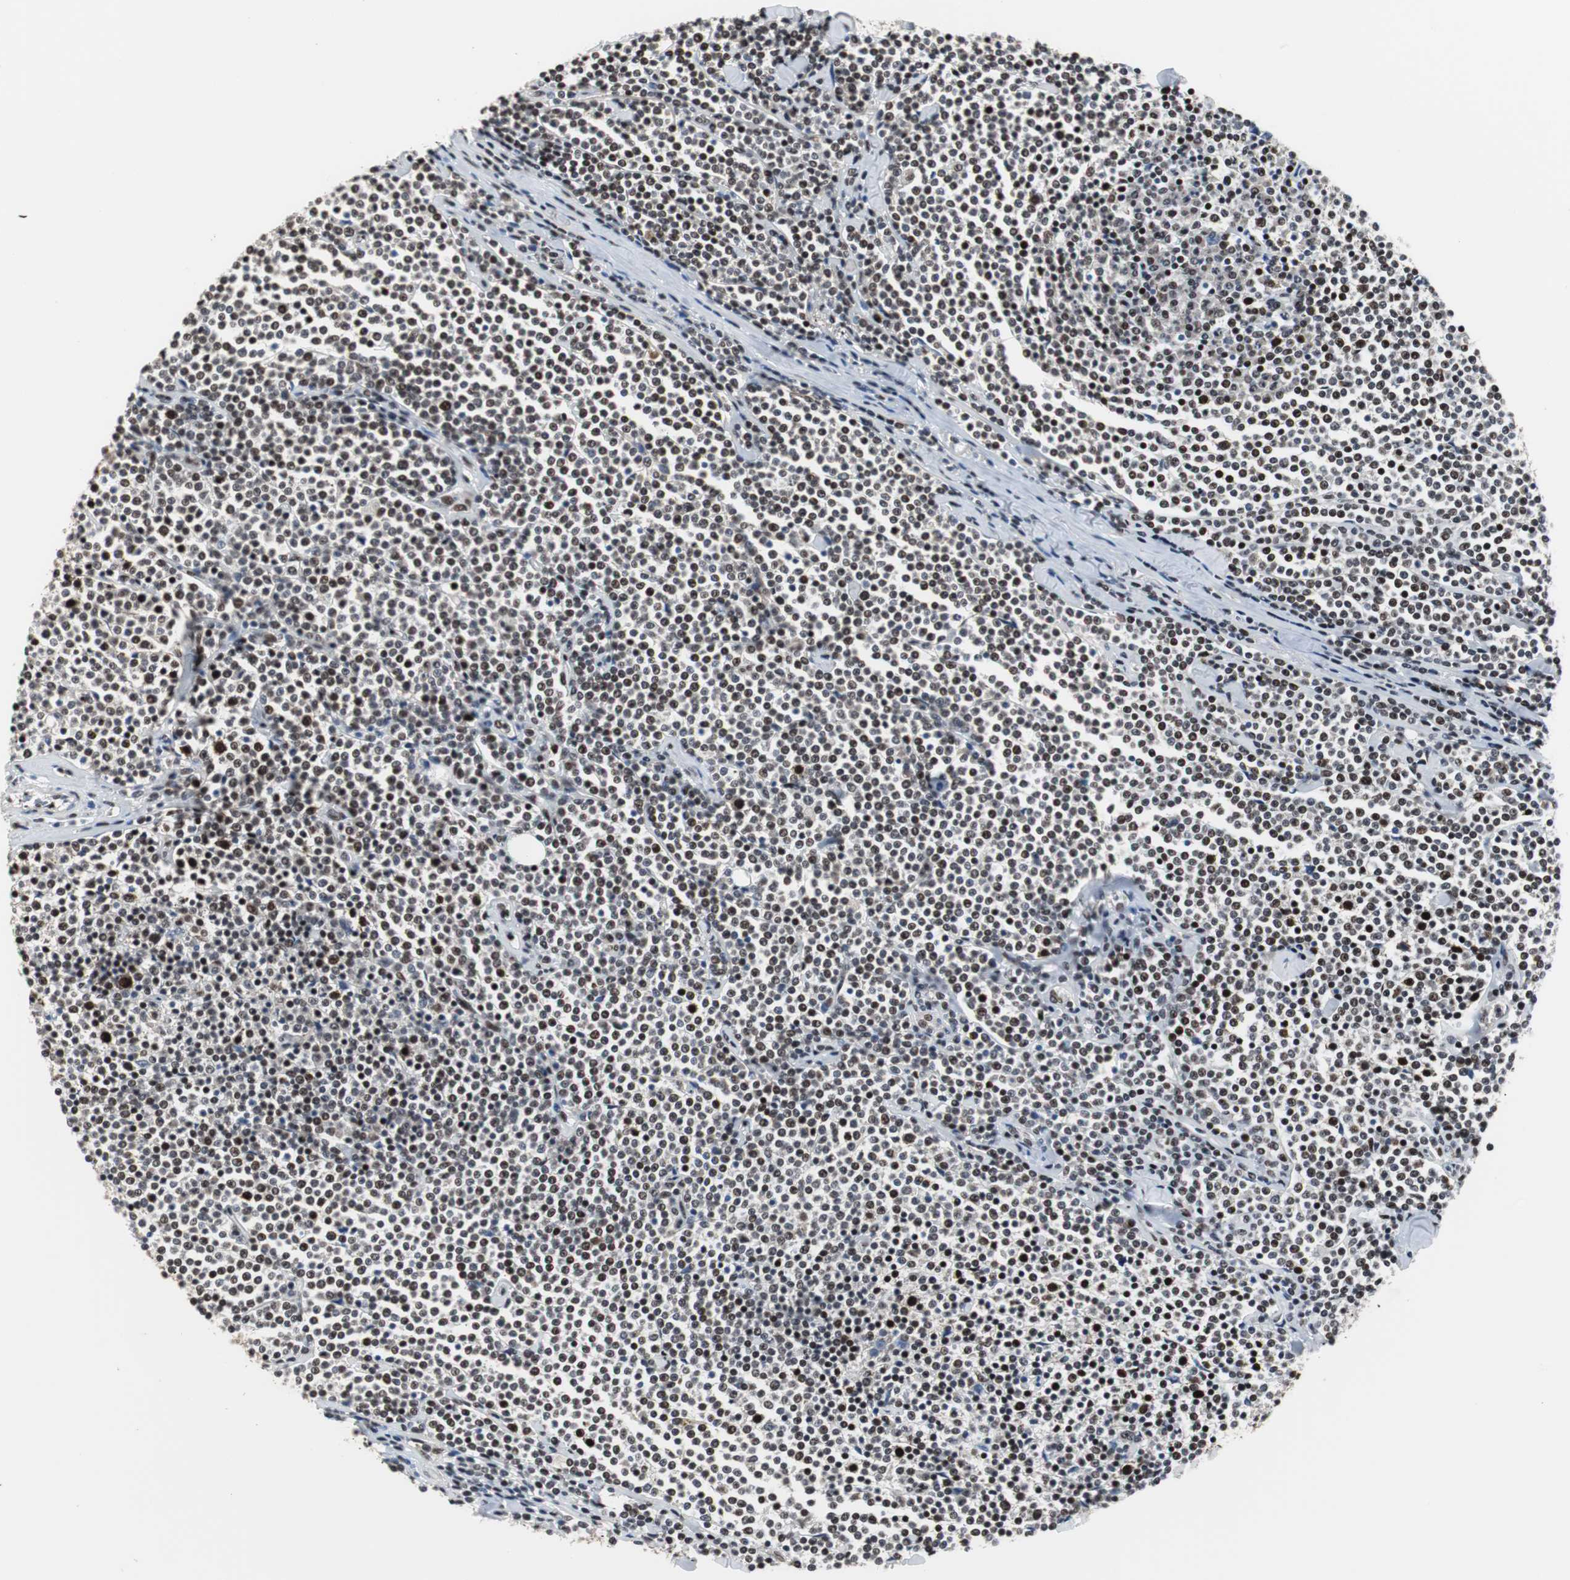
{"staining": {"intensity": "strong", "quantity": ">75%", "location": "nuclear"}, "tissue": "lymphoma", "cell_type": "Tumor cells", "image_type": "cancer", "snomed": [{"axis": "morphology", "description": "Malignant lymphoma, non-Hodgkin's type, Low grade"}, {"axis": "topography", "description": "Soft tissue"}], "caption": "Lymphoma stained with DAB (3,3'-diaminobenzidine) immunohistochemistry (IHC) shows high levels of strong nuclear positivity in about >75% of tumor cells.", "gene": "CDK9", "patient": {"sex": "male", "age": 92}}